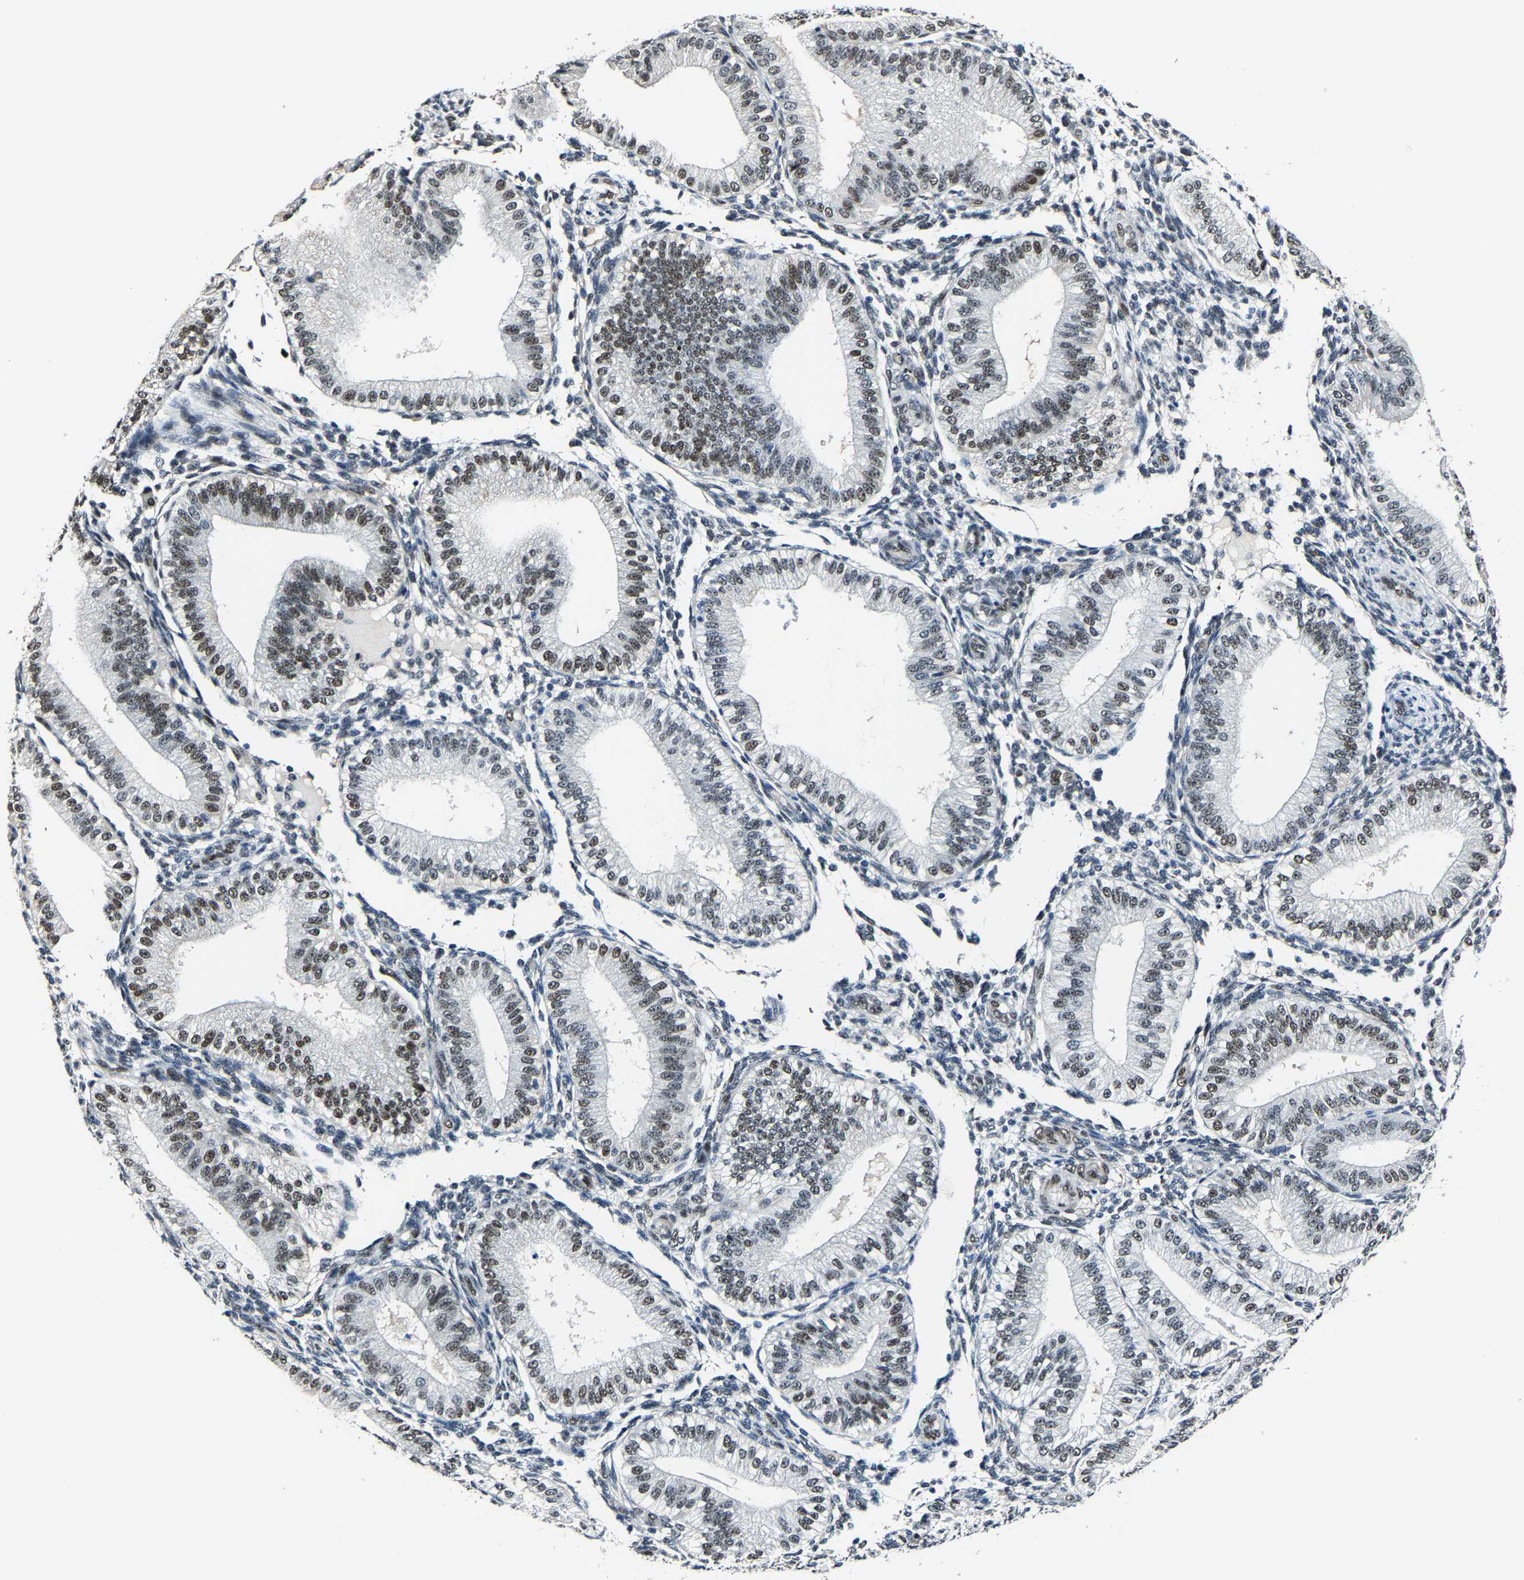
{"staining": {"intensity": "weak", "quantity": "25%-75%", "location": "nuclear"}, "tissue": "endometrium", "cell_type": "Cells in endometrial stroma", "image_type": "normal", "snomed": [{"axis": "morphology", "description": "Normal tissue, NOS"}, {"axis": "topography", "description": "Endometrium"}], "caption": "DAB (3,3'-diaminobenzidine) immunohistochemical staining of benign human endometrium reveals weak nuclear protein positivity in about 25%-75% of cells in endometrial stroma. (DAB IHC, brown staining for protein, blue staining for nuclei).", "gene": "METTL1", "patient": {"sex": "female", "age": 39}}